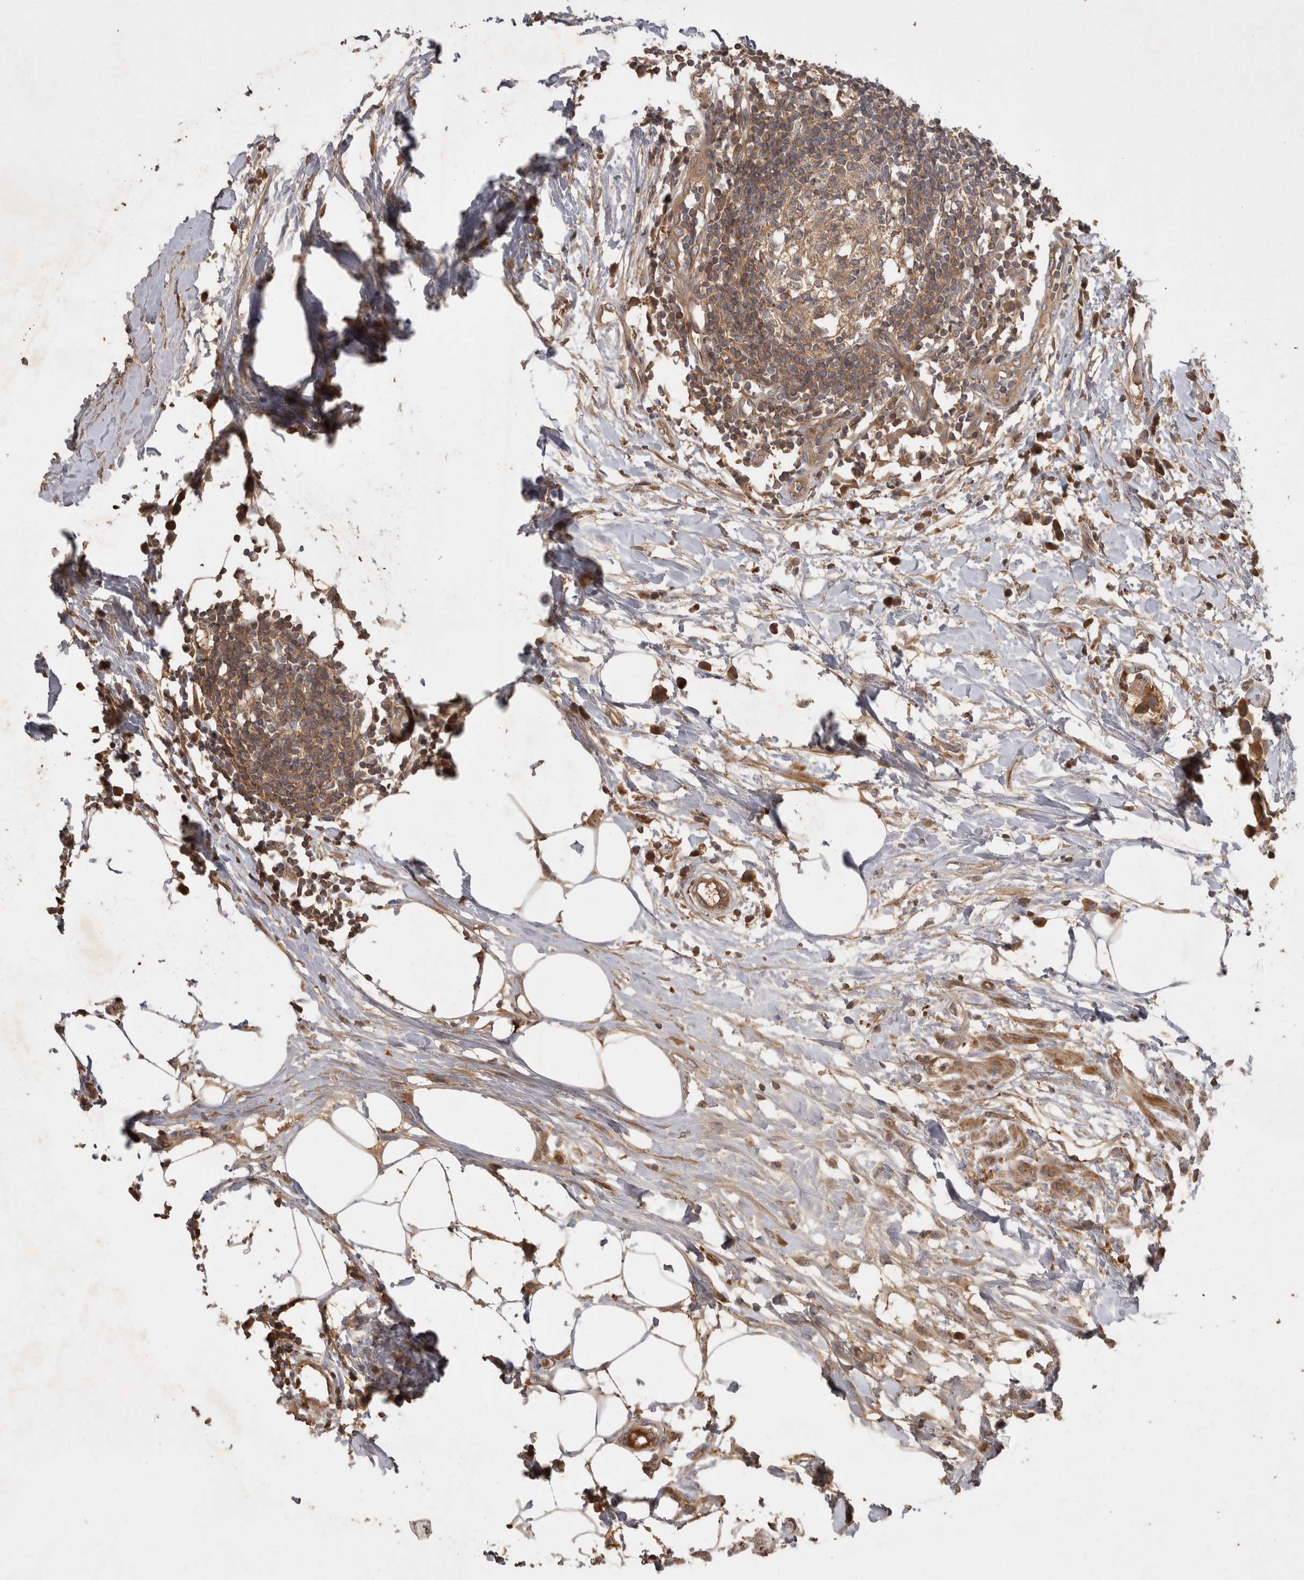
{"staining": {"intensity": "moderate", "quantity": ">75%", "location": "cytoplasmic/membranous"}, "tissue": "lymph node", "cell_type": "Germinal center cells", "image_type": "normal", "snomed": [{"axis": "morphology", "description": "Normal tissue, NOS"}, {"axis": "morphology", "description": "Malignant melanoma, Metastatic site"}, {"axis": "topography", "description": "Lymph node"}], "caption": "This micrograph demonstrates IHC staining of benign lymph node, with medium moderate cytoplasmic/membranous expression in about >75% of germinal center cells.", "gene": "PPP1R42", "patient": {"sex": "male", "age": 41}}